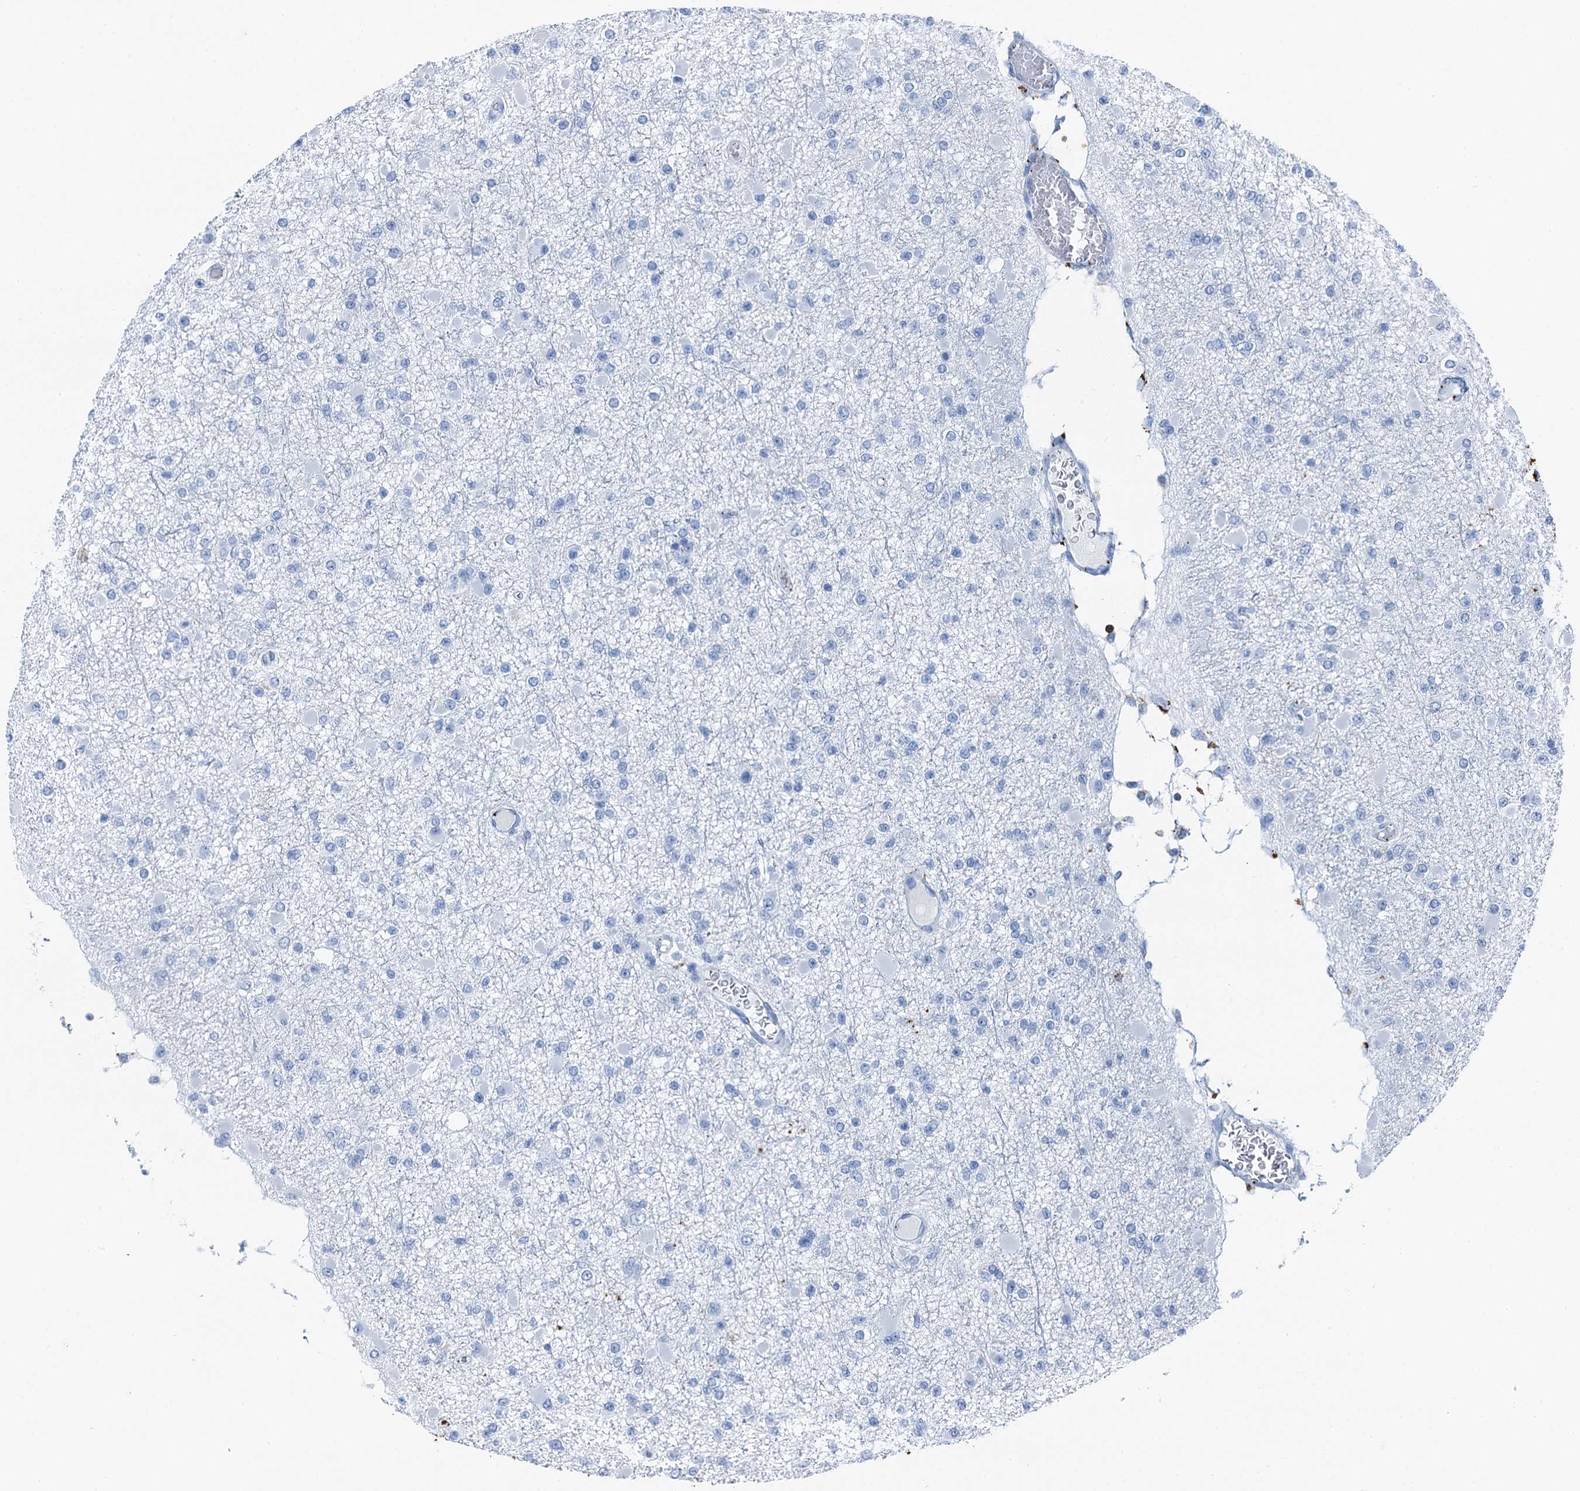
{"staining": {"intensity": "negative", "quantity": "none", "location": "none"}, "tissue": "glioma", "cell_type": "Tumor cells", "image_type": "cancer", "snomed": [{"axis": "morphology", "description": "Glioma, malignant, Low grade"}, {"axis": "topography", "description": "Brain"}], "caption": "Micrograph shows no significant protein expression in tumor cells of malignant glioma (low-grade). (DAB immunohistochemistry, high magnification).", "gene": "PLAC8", "patient": {"sex": "female", "age": 22}}